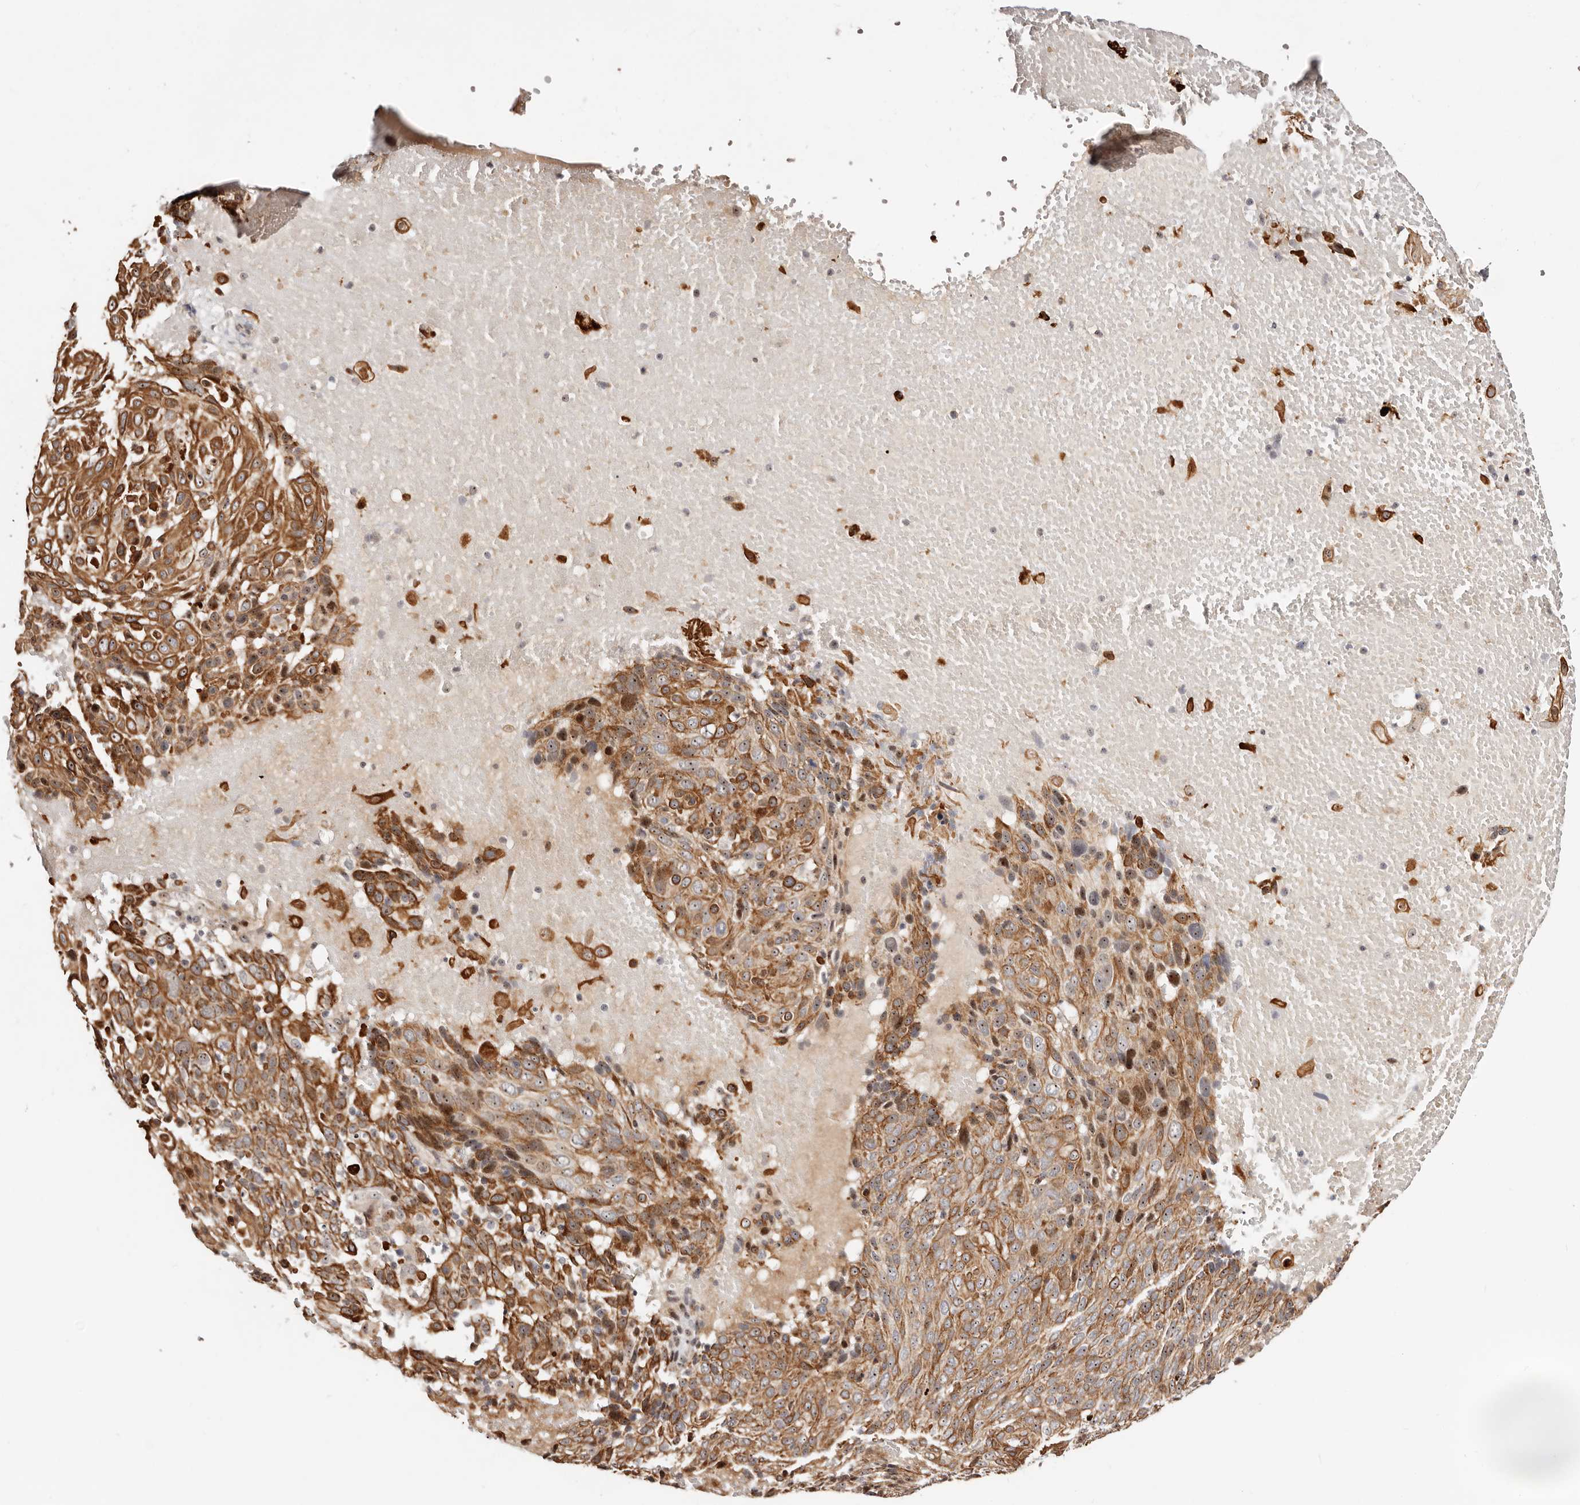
{"staining": {"intensity": "moderate", "quantity": ">75%", "location": "cytoplasmic/membranous,nuclear"}, "tissue": "cervical cancer", "cell_type": "Tumor cells", "image_type": "cancer", "snomed": [{"axis": "morphology", "description": "Squamous cell carcinoma, NOS"}, {"axis": "topography", "description": "Cervix"}], "caption": "Cervical cancer (squamous cell carcinoma) tissue demonstrates moderate cytoplasmic/membranous and nuclear positivity in about >75% of tumor cells (IHC, brightfield microscopy, high magnification).", "gene": "ODF2L", "patient": {"sex": "female", "age": 74}}